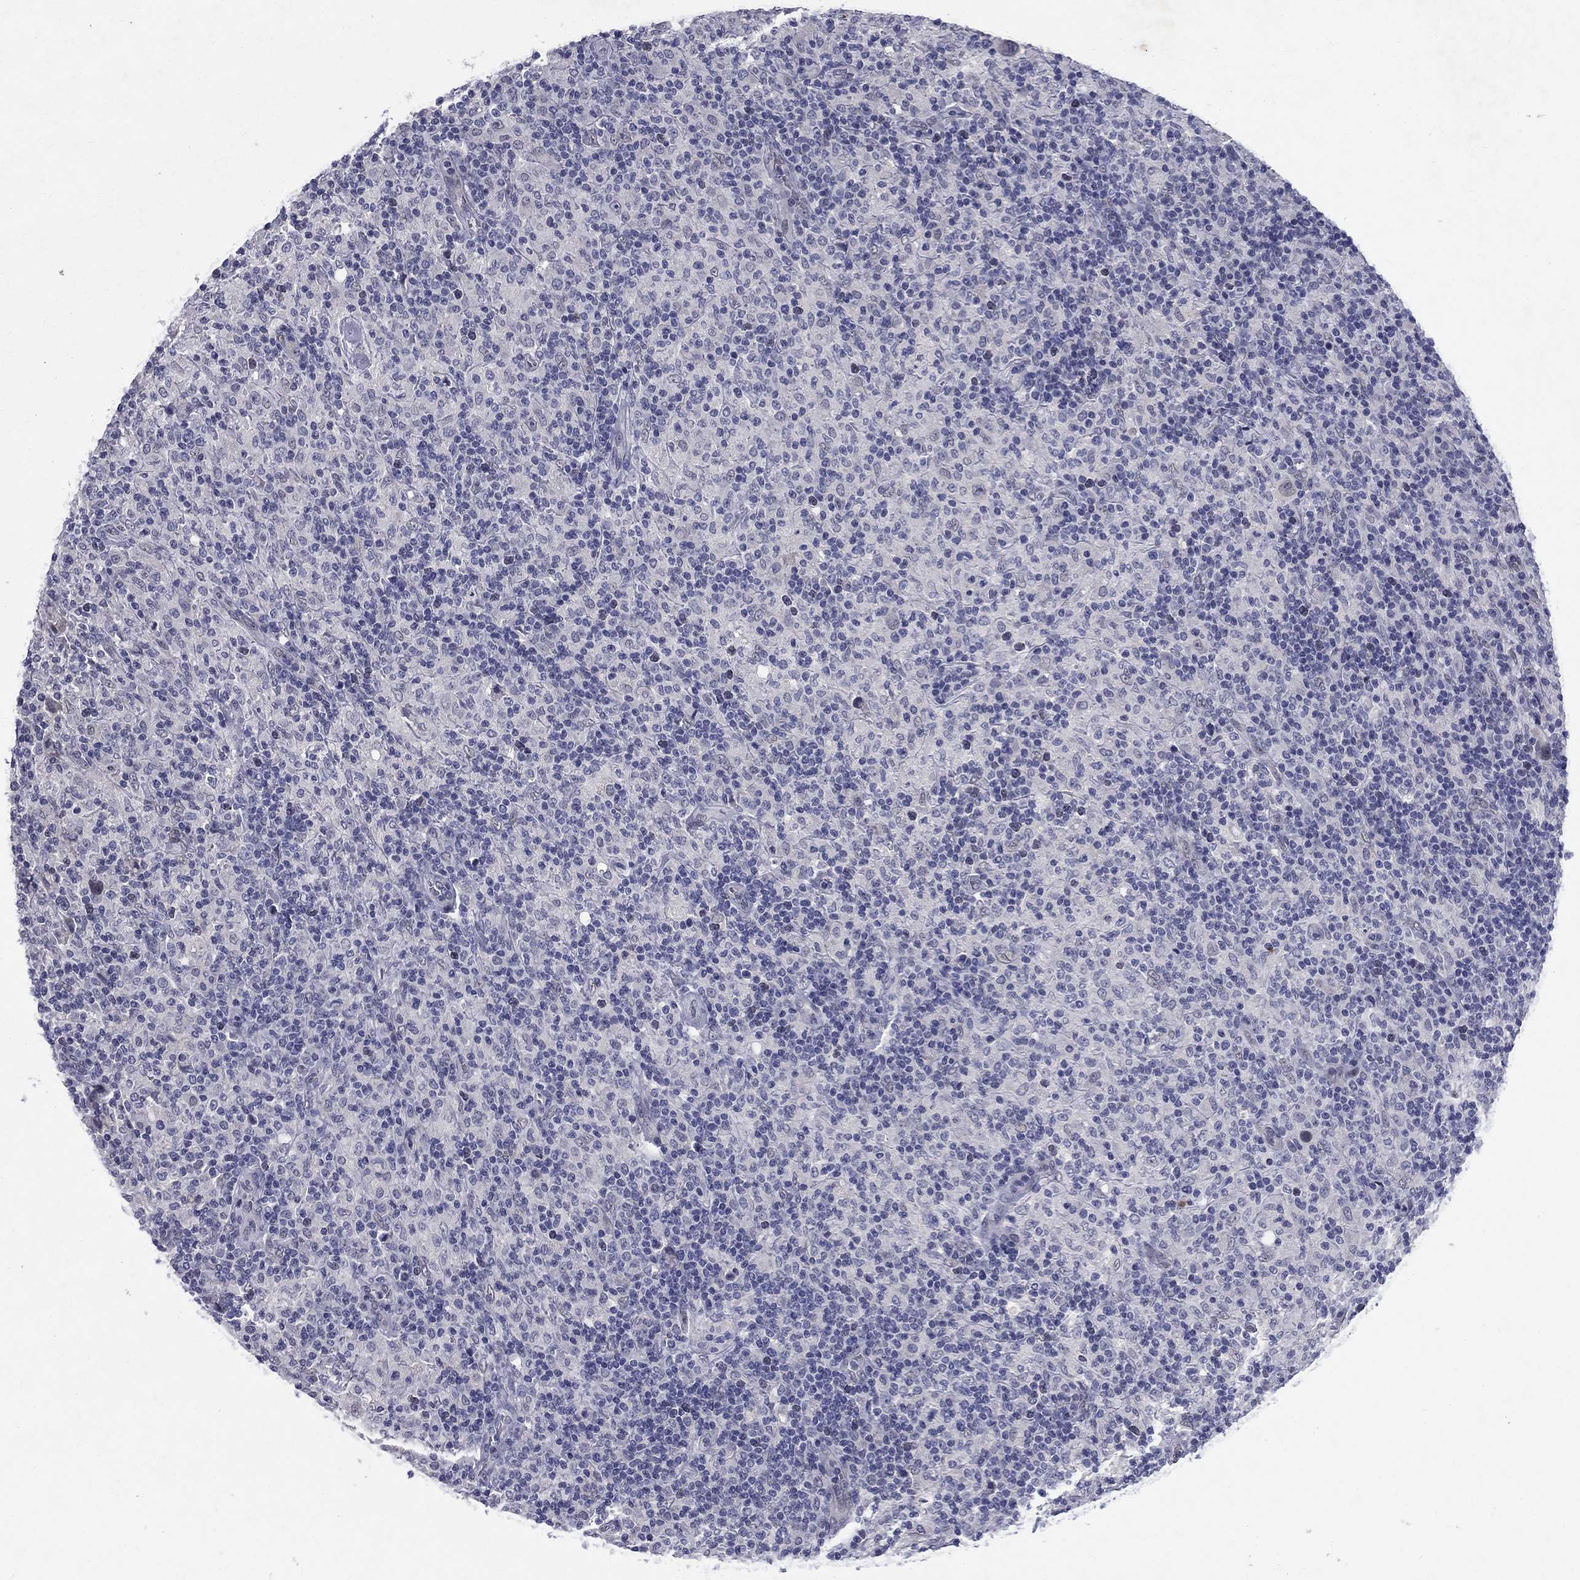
{"staining": {"intensity": "negative", "quantity": "none", "location": "none"}, "tissue": "lymphoma", "cell_type": "Tumor cells", "image_type": "cancer", "snomed": [{"axis": "morphology", "description": "Hodgkin's disease, NOS"}, {"axis": "topography", "description": "Lymph node"}], "caption": "Protein analysis of lymphoma shows no significant expression in tumor cells.", "gene": "RBFOX1", "patient": {"sex": "male", "age": 70}}